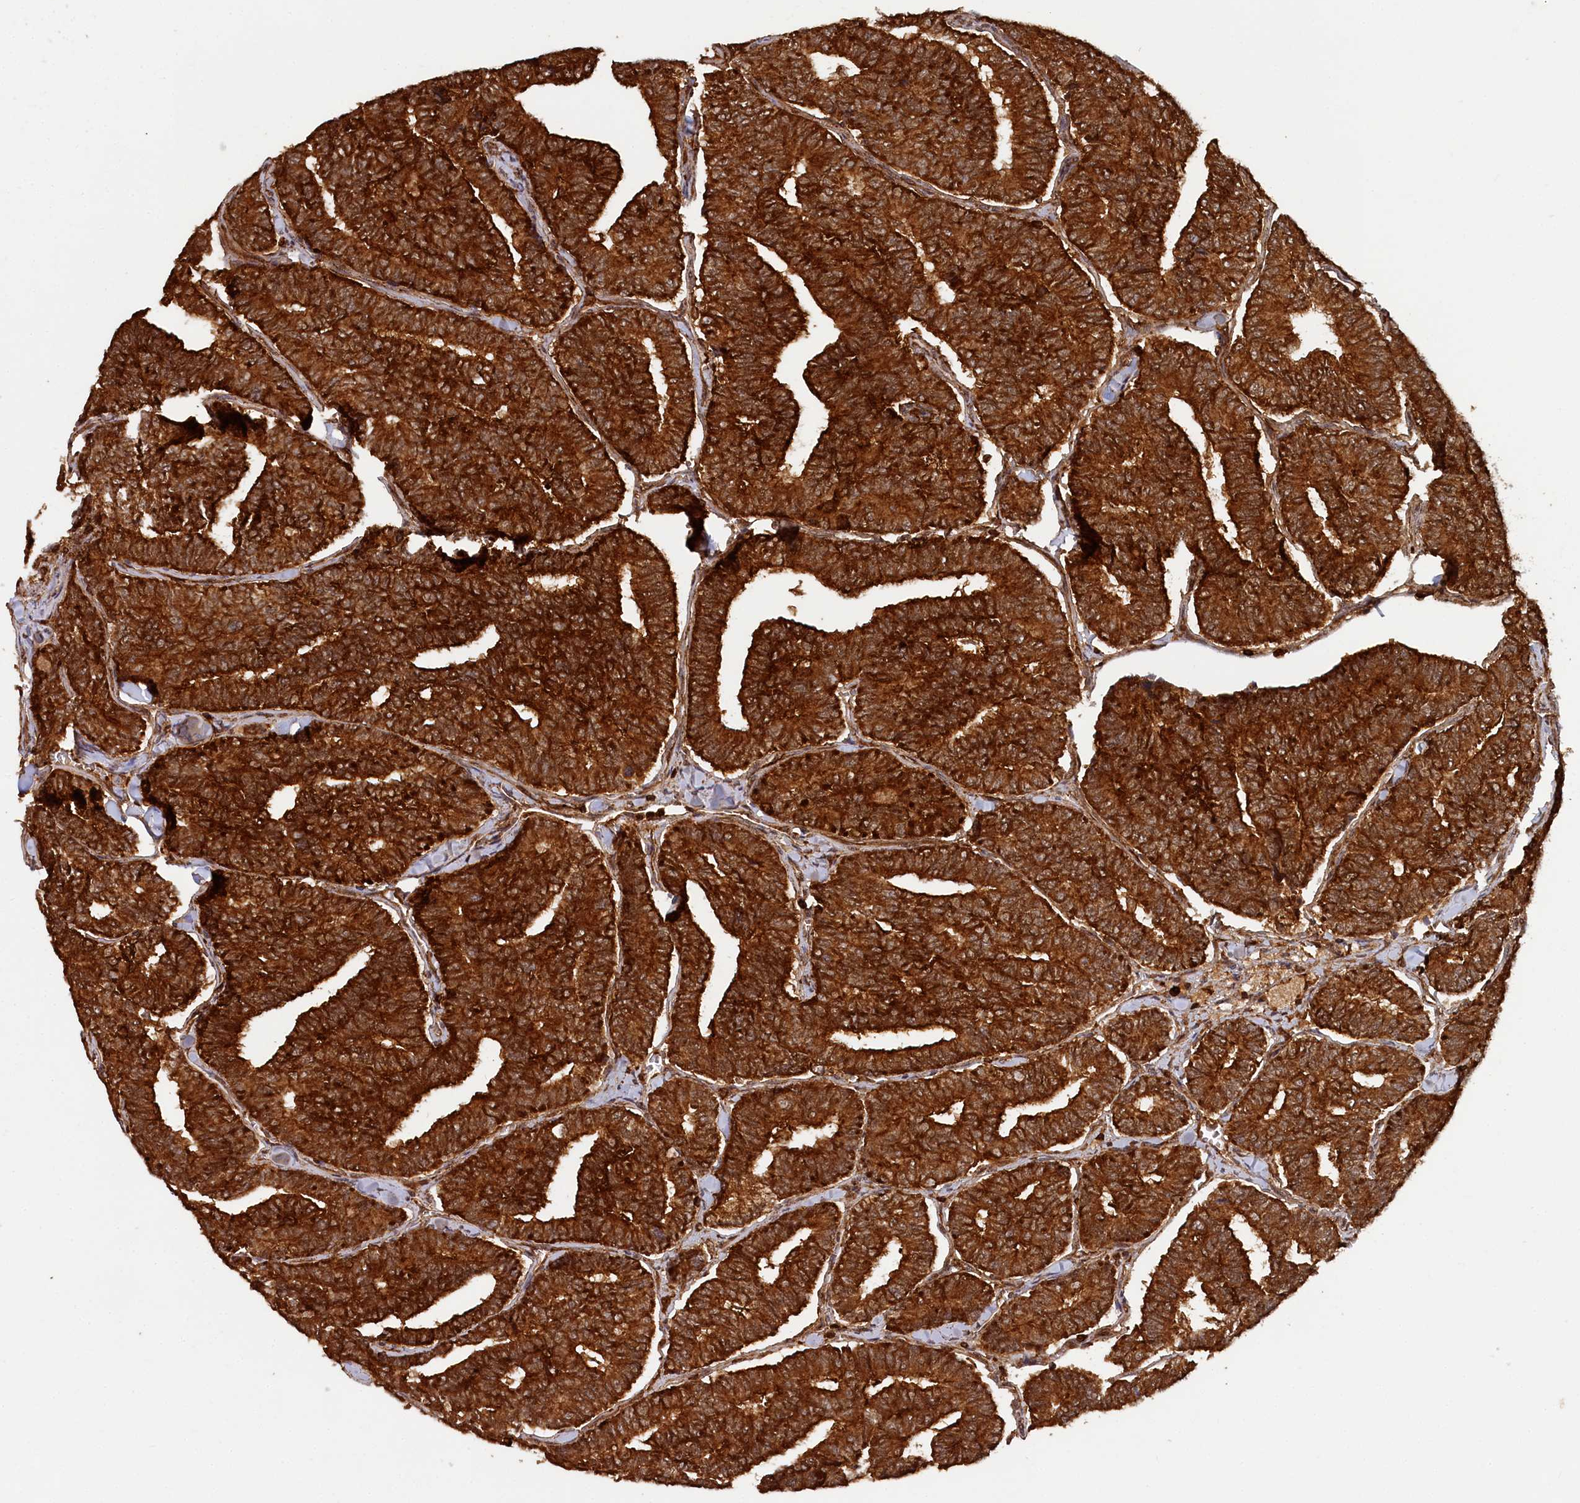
{"staining": {"intensity": "strong", "quantity": ">75%", "location": "cytoplasmic/membranous"}, "tissue": "thyroid cancer", "cell_type": "Tumor cells", "image_type": "cancer", "snomed": [{"axis": "morphology", "description": "Papillary adenocarcinoma, NOS"}, {"axis": "topography", "description": "Thyroid gland"}], "caption": "A micrograph of thyroid cancer (papillary adenocarcinoma) stained for a protein displays strong cytoplasmic/membranous brown staining in tumor cells.", "gene": "STUB1", "patient": {"sex": "female", "age": 35}}